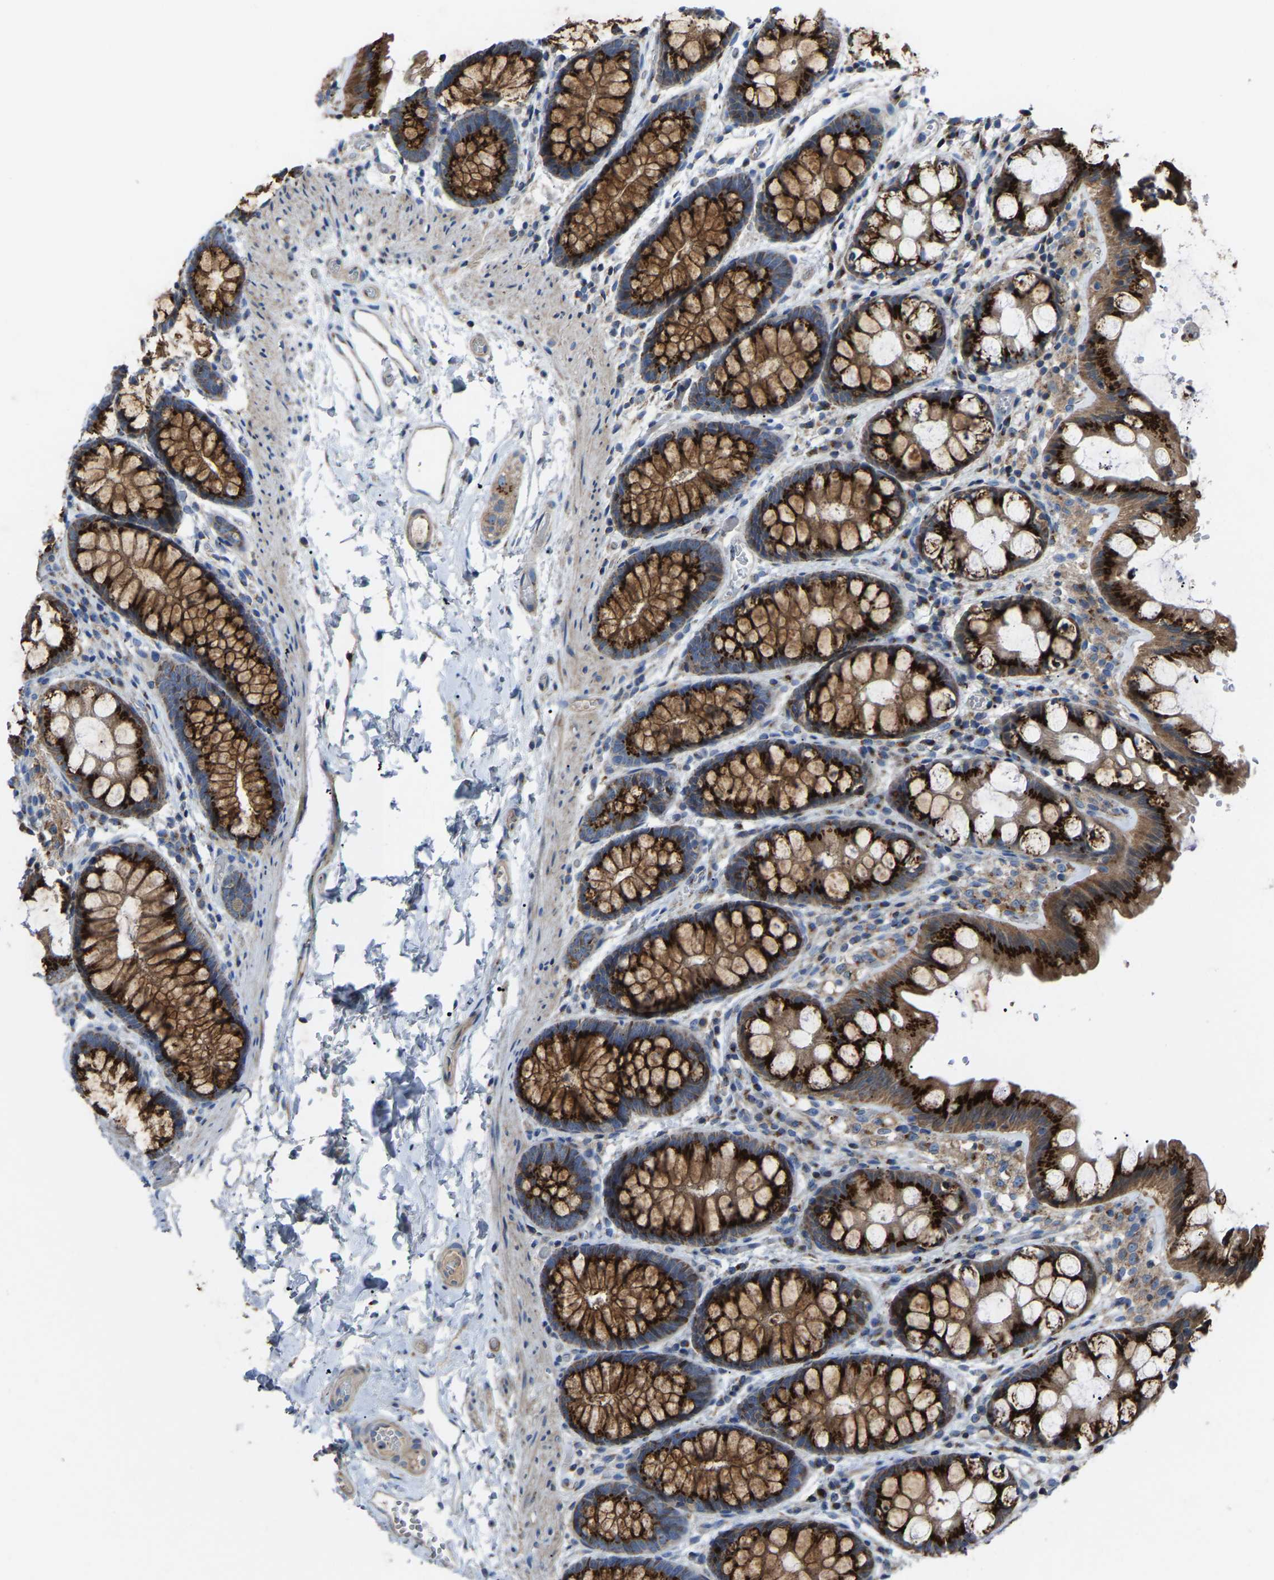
{"staining": {"intensity": "weak", "quantity": "25%-75%", "location": "cytoplasmic/membranous"}, "tissue": "colon", "cell_type": "Endothelial cells", "image_type": "normal", "snomed": [{"axis": "morphology", "description": "Normal tissue, NOS"}, {"axis": "topography", "description": "Colon"}], "caption": "The image demonstrates immunohistochemical staining of normal colon. There is weak cytoplasmic/membranous staining is identified in approximately 25%-75% of endothelial cells. Nuclei are stained in blue.", "gene": "CANT1", "patient": {"sex": "male", "age": 47}}